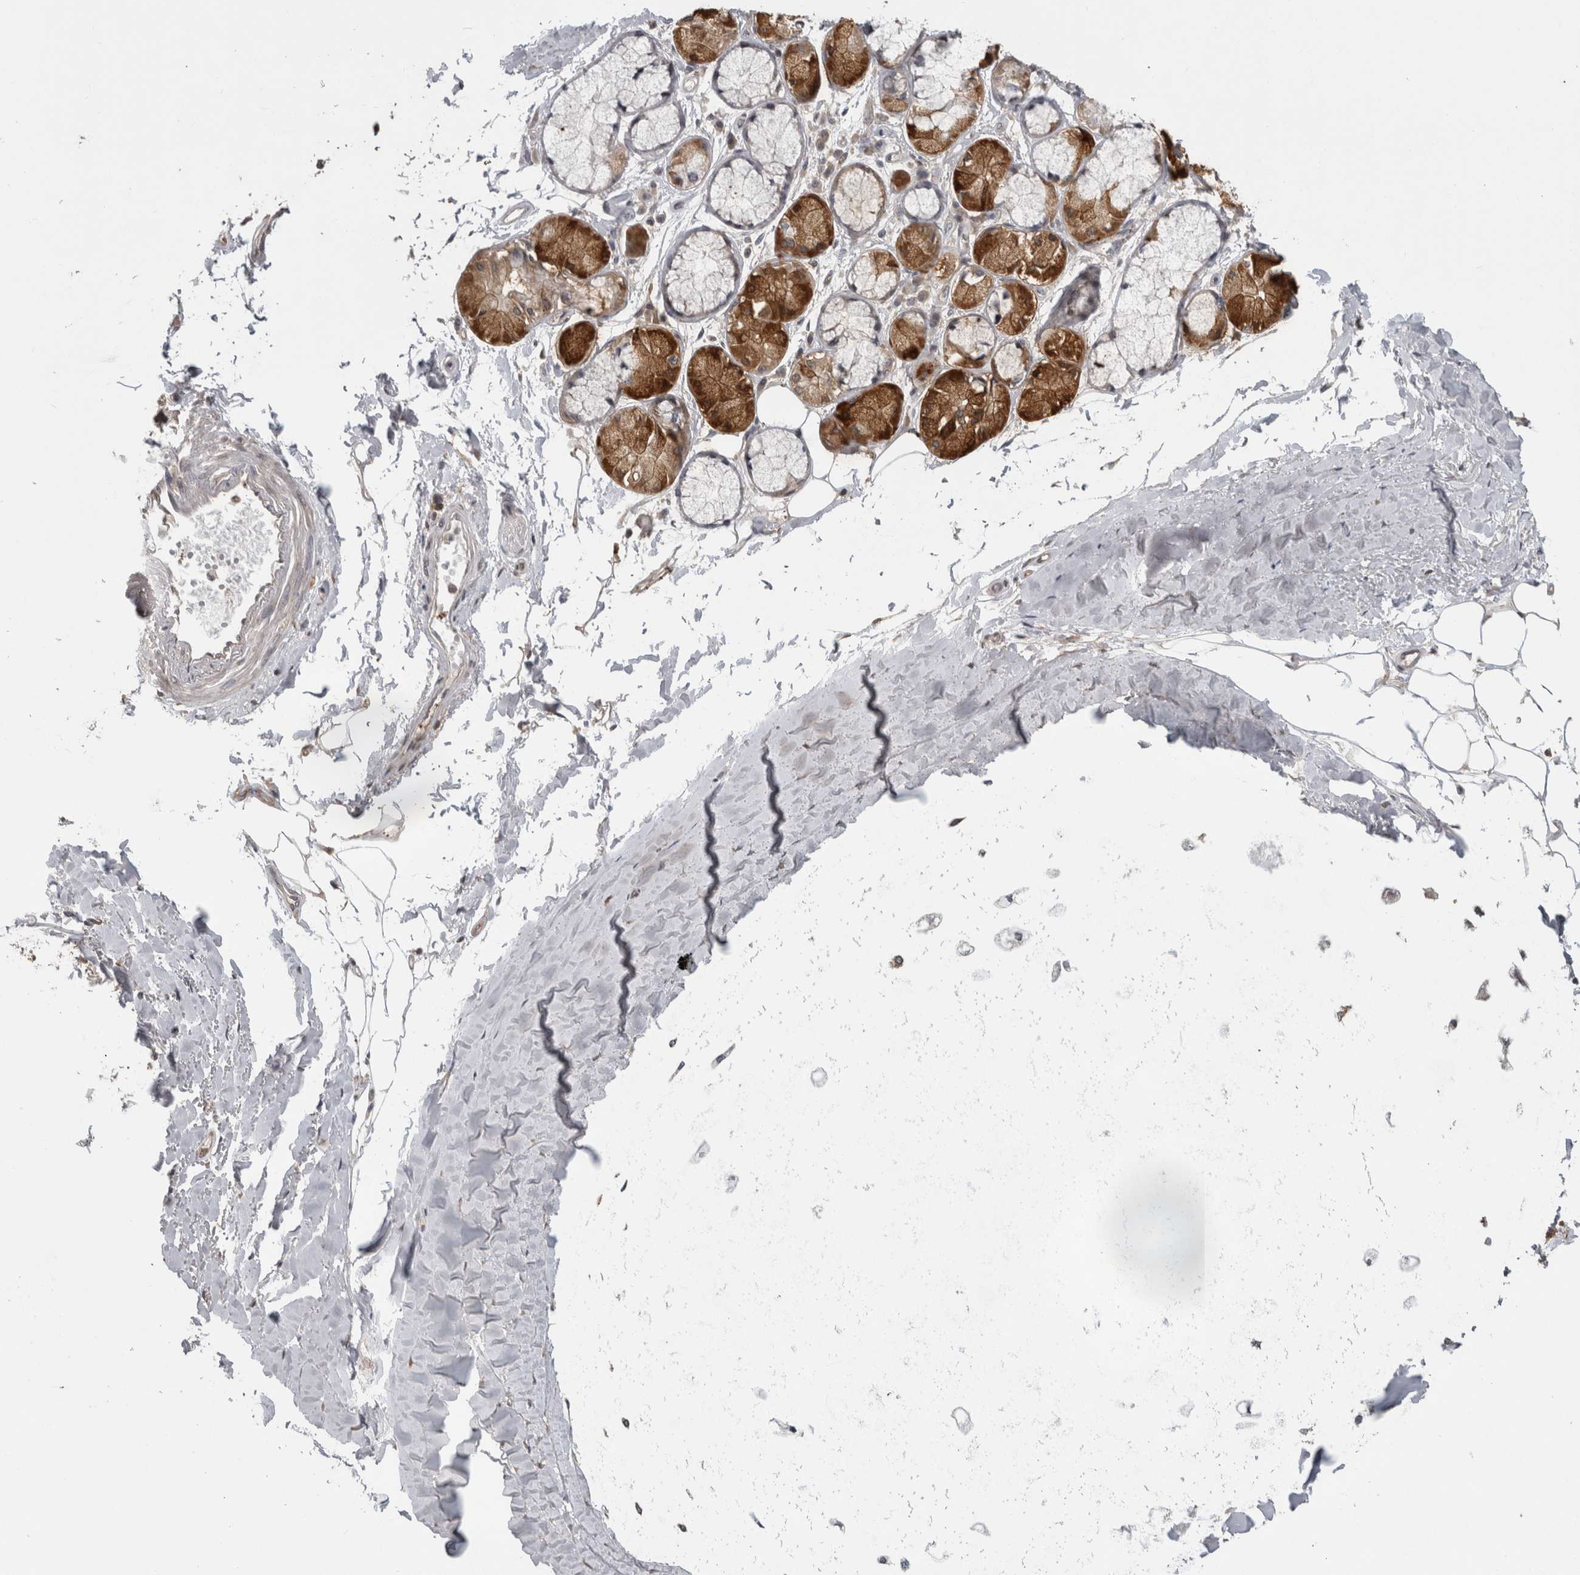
{"staining": {"intensity": "negative", "quantity": "none", "location": "none"}, "tissue": "adipose tissue", "cell_type": "Adipocytes", "image_type": "normal", "snomed": [{"axis": "morphology", "description": "Normal tissue, NOS"}, {"axis": "topography", "description": "Bronchus"}], "caption": "This image is of normal adipose tissue stained with IHC to label a protein in brown with the nuclei are counter-stained blue. There is no positivity in adipocytes. (DAB (3,3'-diaminobenzidine) immunohistochemistry visualized using brightfield microscopy, high magnification).", "gene": "ATXN2", "patient": {"sex": "male", "age": 66}}